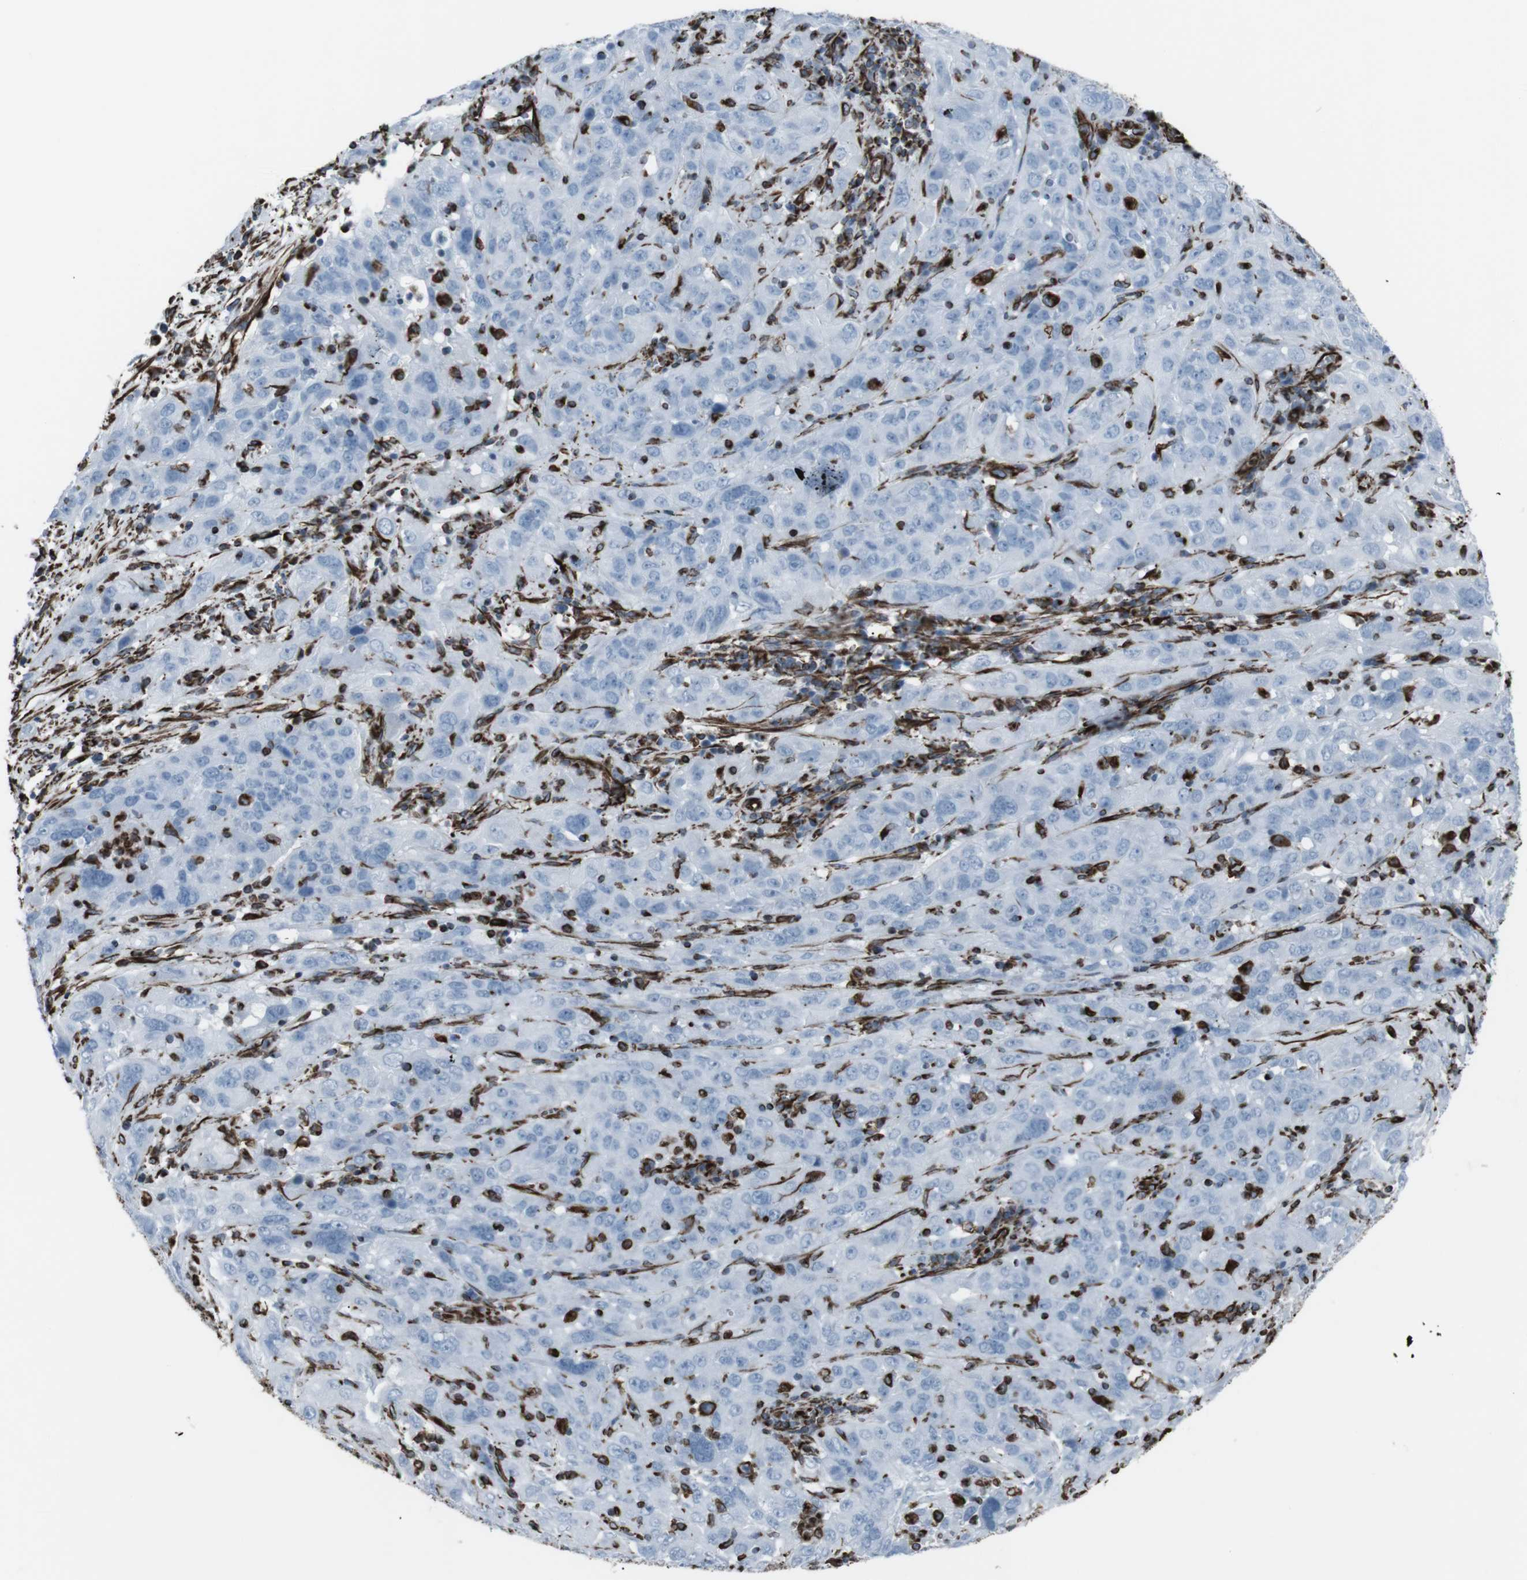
{"staining": {"intensity": "negative", "quantity": "none", "location": "none"}, "tissue": "cervical cancer", "cell_type": "Tumor cells", "image_type": "cancer", "snomed": [{"axis": "morphology", "description": "Squamous cell carcinoma, NOS"}, {"axis": "topography", "description": "Cervix"}], "caption": "Immunohistochemical staining of human cervical cancer (squamous cell carcinoma) exhibits no significant positivity in tumor cells.", "gene": "ZDHHC6", "patient": {"sex": "female", "age": 32}}